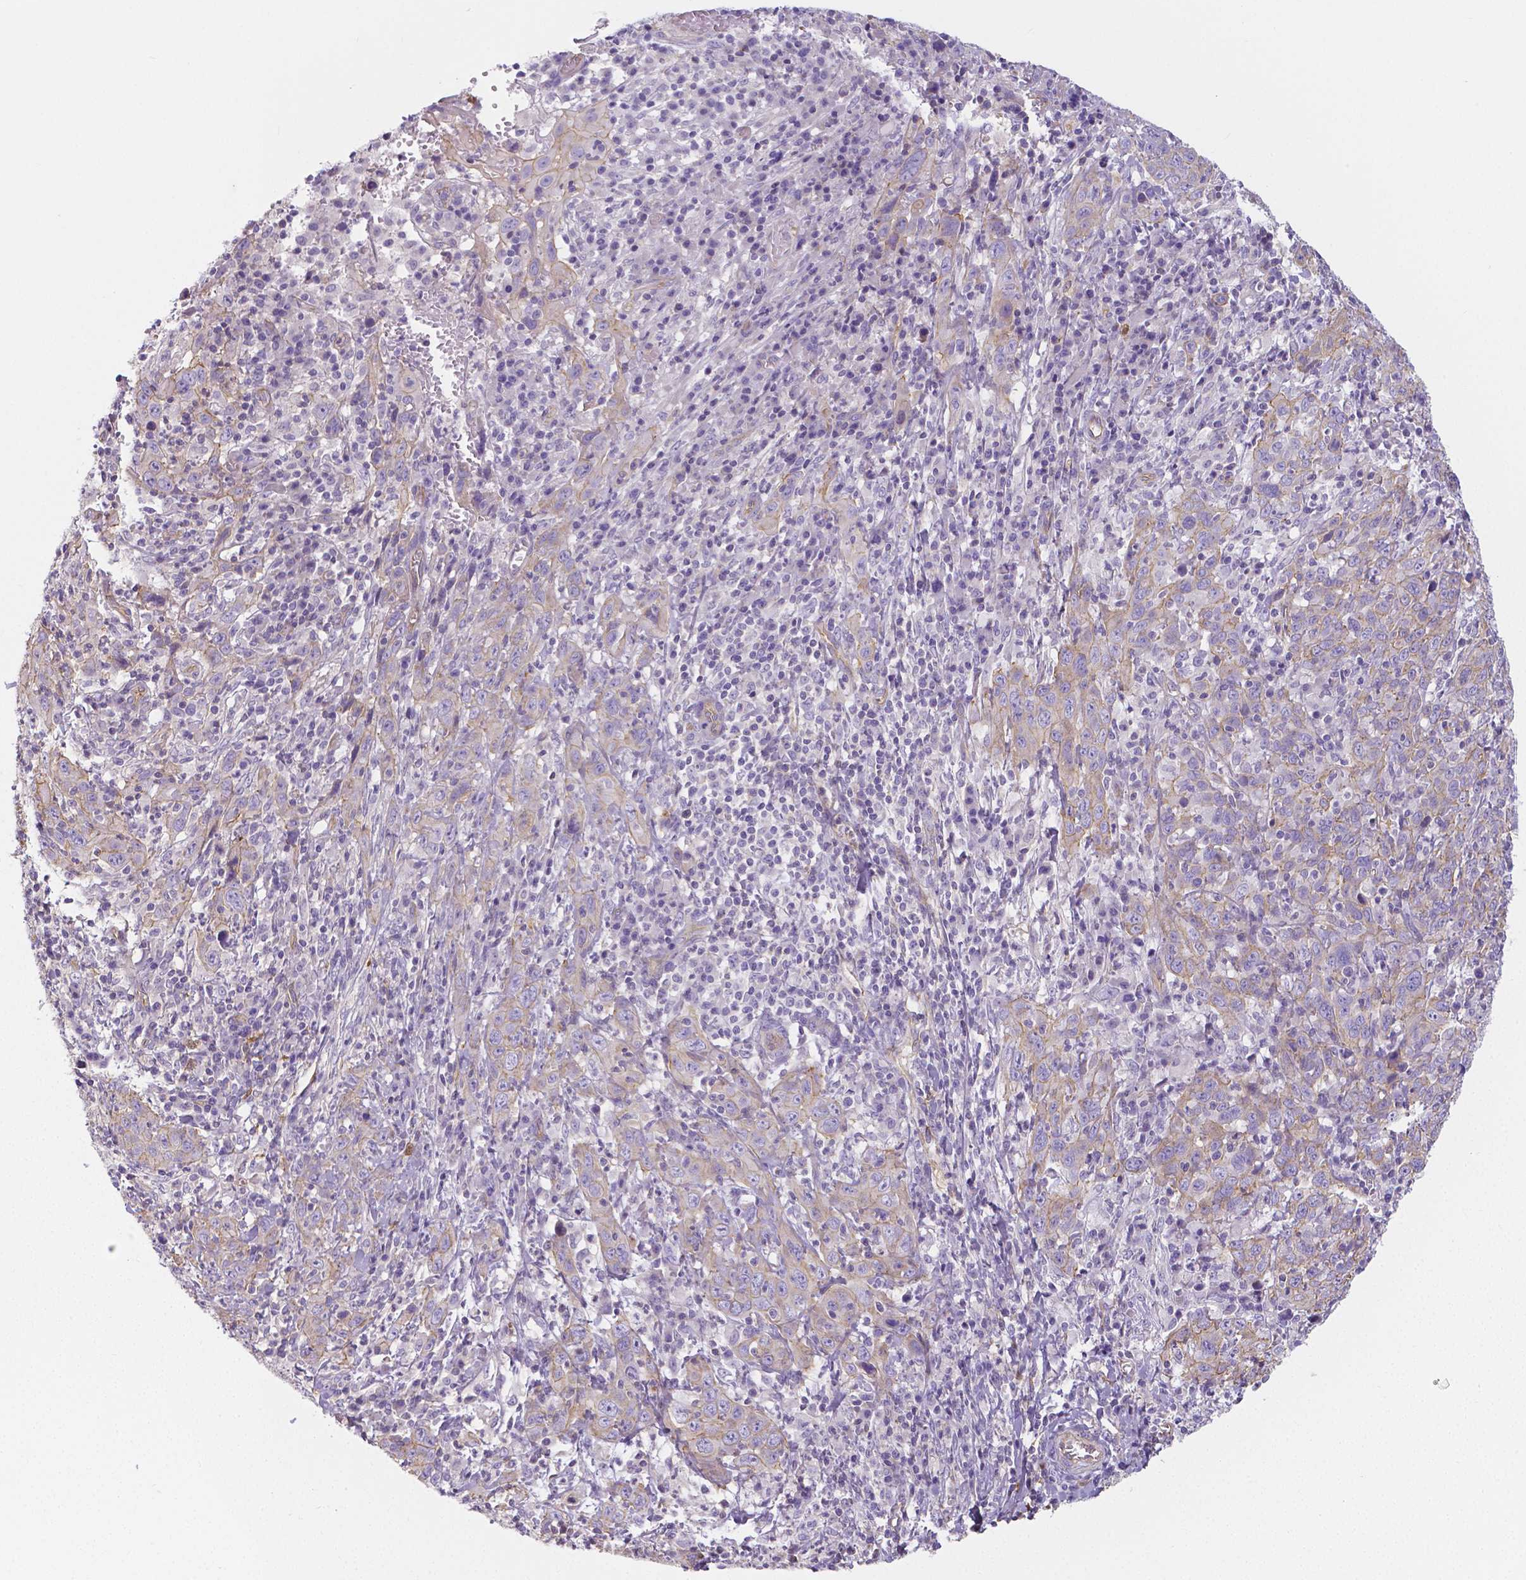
{"staining": {"intensity": "weak", "quantity": "<25%", "location": "cytoplasmic/membranous"}, "tissue": "cervical cancer", "cell_type": "Tumor cells", "image_type": "cancer", "snomed": [{"axis": "morphology", "description": "Squamous cell carcinoma, NOS"}, {"axis": "topography", "description": "Cervix"}], "caption": "The immunohistochemistry (IHC) histopathology image has no significant staining in tumor cells of squamous cell carcinoma (cervical) tissue.", "gene": "CRMP1", "patient": {"sex": "female", "age": 46}}